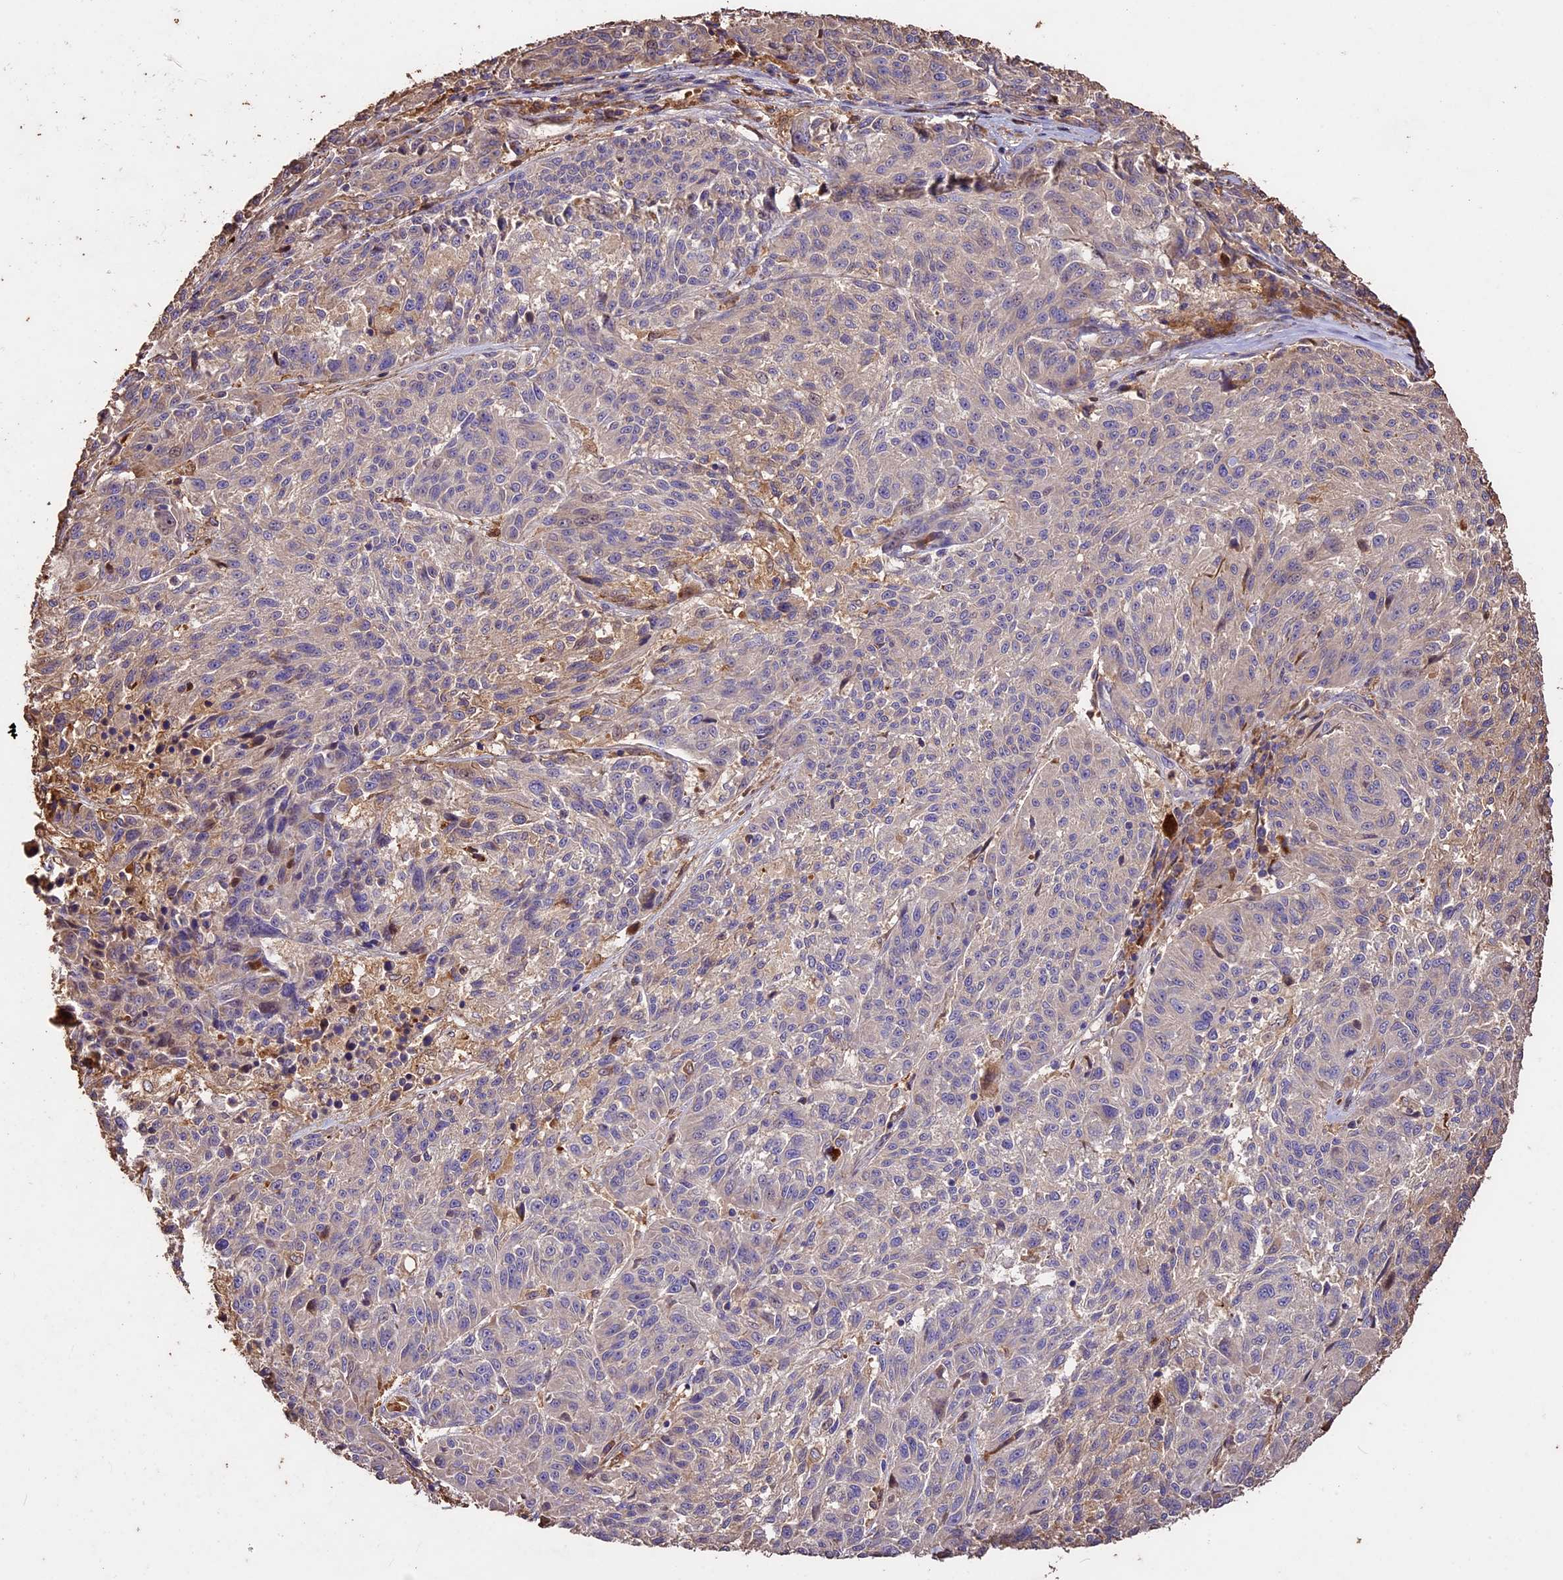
{"staining": {"intensity": "weak", "quantity": "<25%", "location": "cytoplasmic/membranous"}, "tissue": "melanoma", "cell_type": "Tumor cells", "image_type": "cancer", "snomed": [{"axis": "morphology", "description": "Malignant melanoma, NOS"}, {"axis": "topography", "description": "Skin"}], "caption": "This is an immunohistochemistry (IHC) photomicrograph of human melanoma. There is no positivity in tumor cells.", "gene": "CRLF1", "patient": {"sex": "male", "age": 53}}